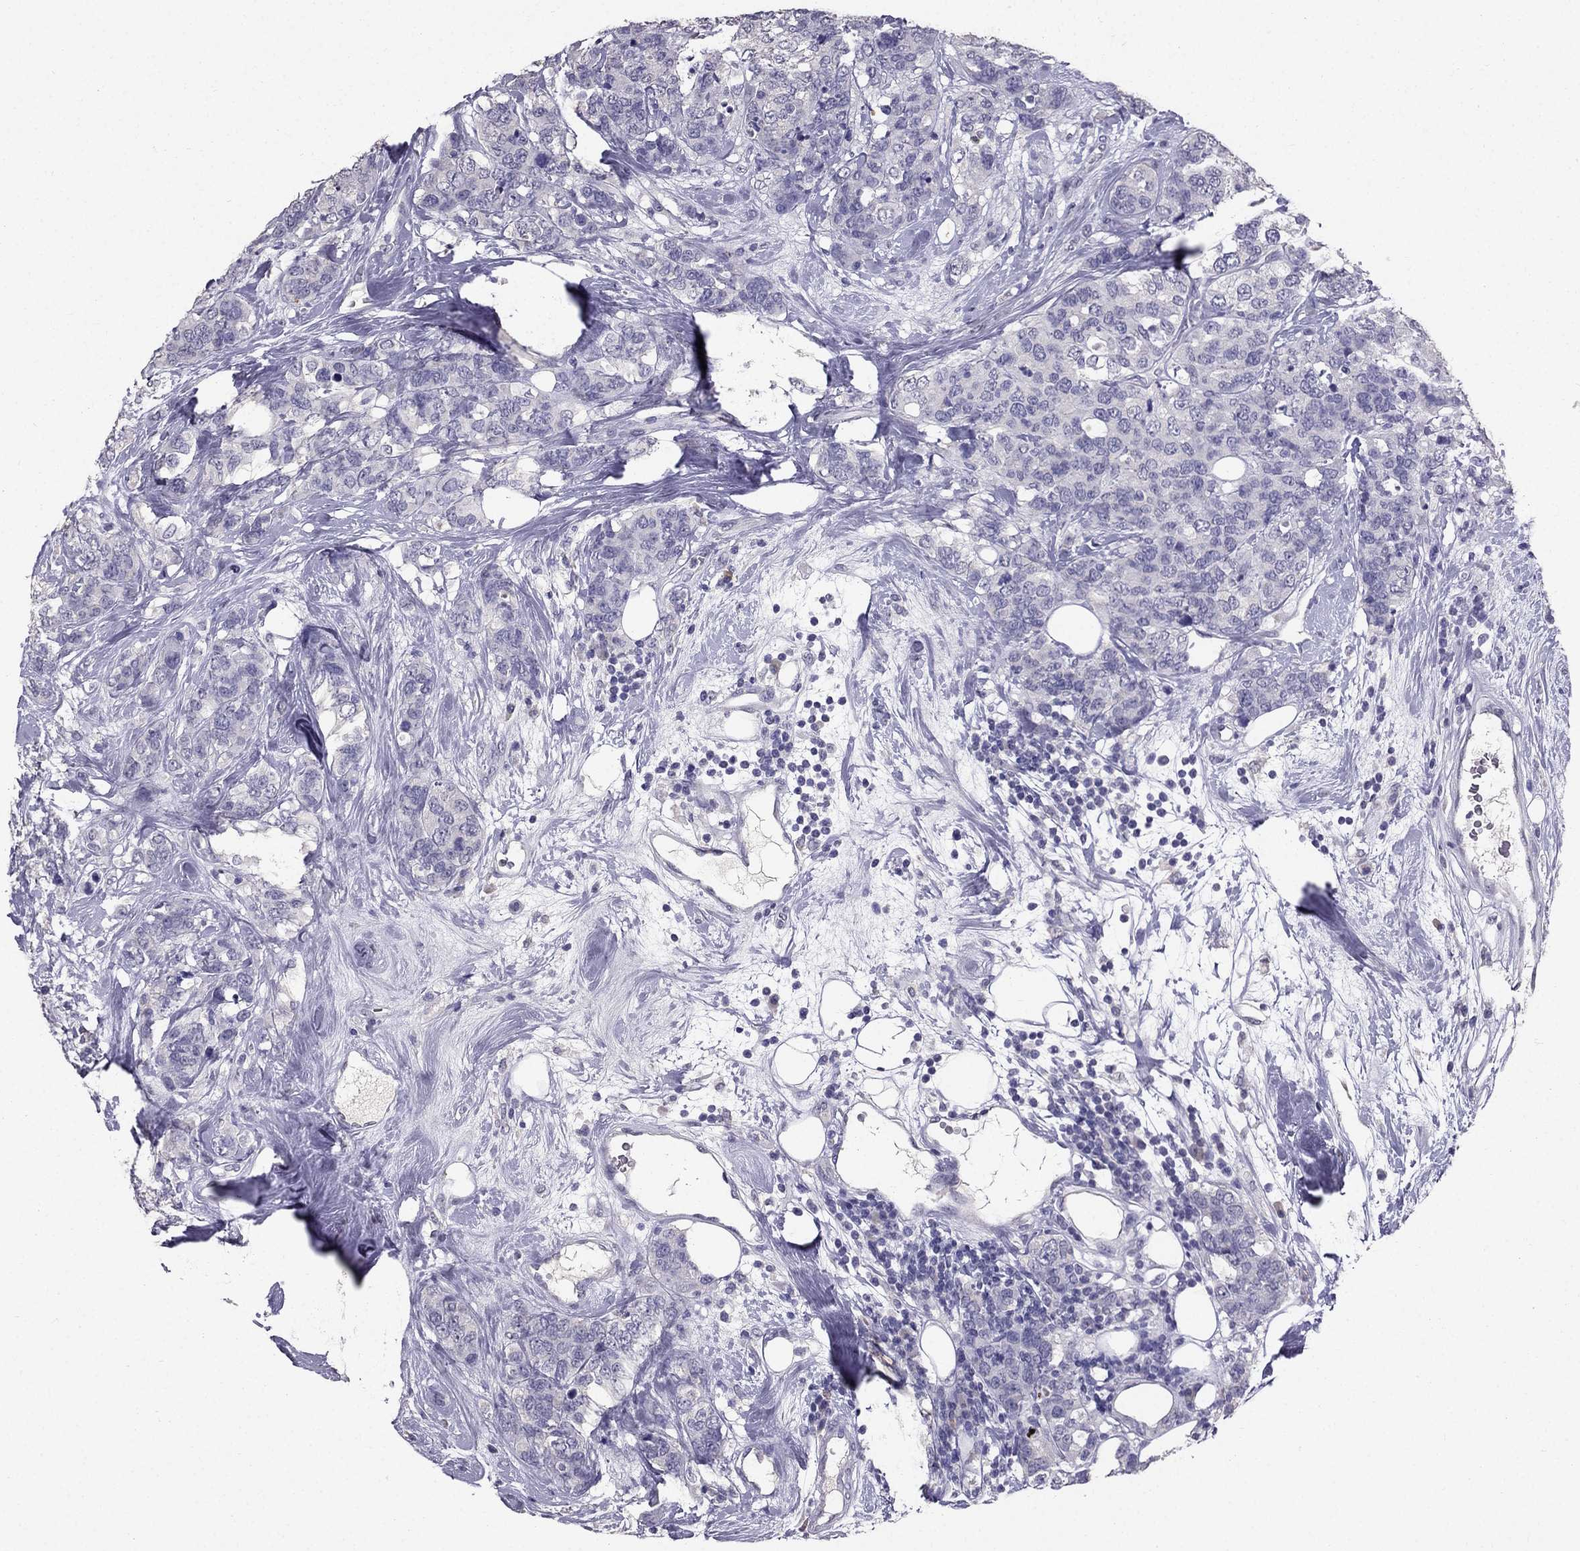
{"staining": {"intensity": "negative", "quantity": "none", "location": "none"}, "tissue": "breast cancer", "cell_type": "Tumor cells", "image_type": "cancer", "snomed": [{"axis": "morphology", "description": "Lobular carcinoma"}, {"axis": "topography", "description": "Breast"}], "caption": "The histopathology image exhibits no significant expression in tumor cells of breast cancer.", "gene": "SCG5", "patient": {"sex": "female", "age": 59}}